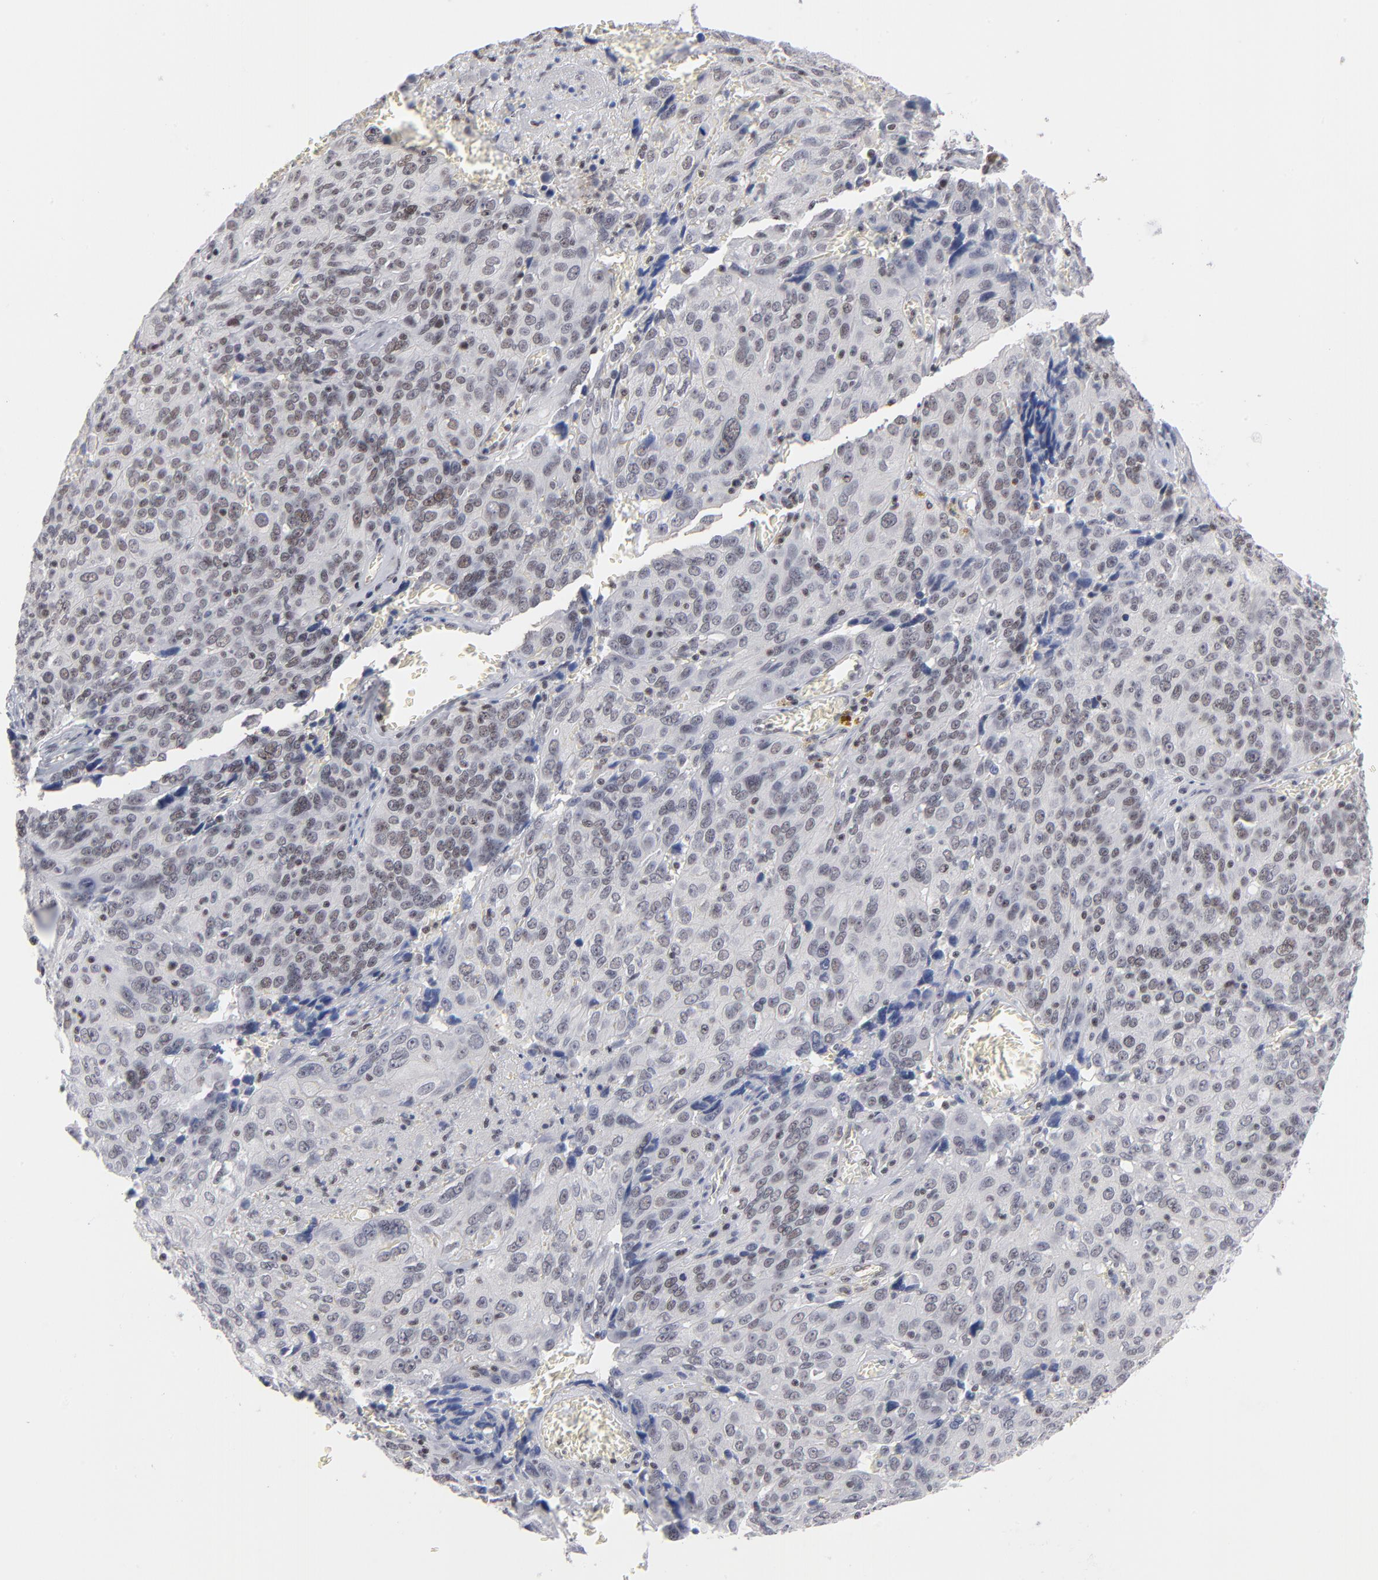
{"staining": {"intensity": "negative", "quantity": "none", "location": "none"}, "tissue": "ovarian cancer", "cell_type": "Tumor cells", "image_type": "cancer", "snomed": [{"axis": "morphology", "description": "Carcinoma, endometroid"}, {"axis": "topography", "description": "Ovary"}], "caption": "IHC photomicrograph of human ovarian endometroid carcinoma stained for a protein (brown), which reveals no staining in tumor cells.", "gene": "ZNF143", "patient": {"sex": "female", "age": 75}}